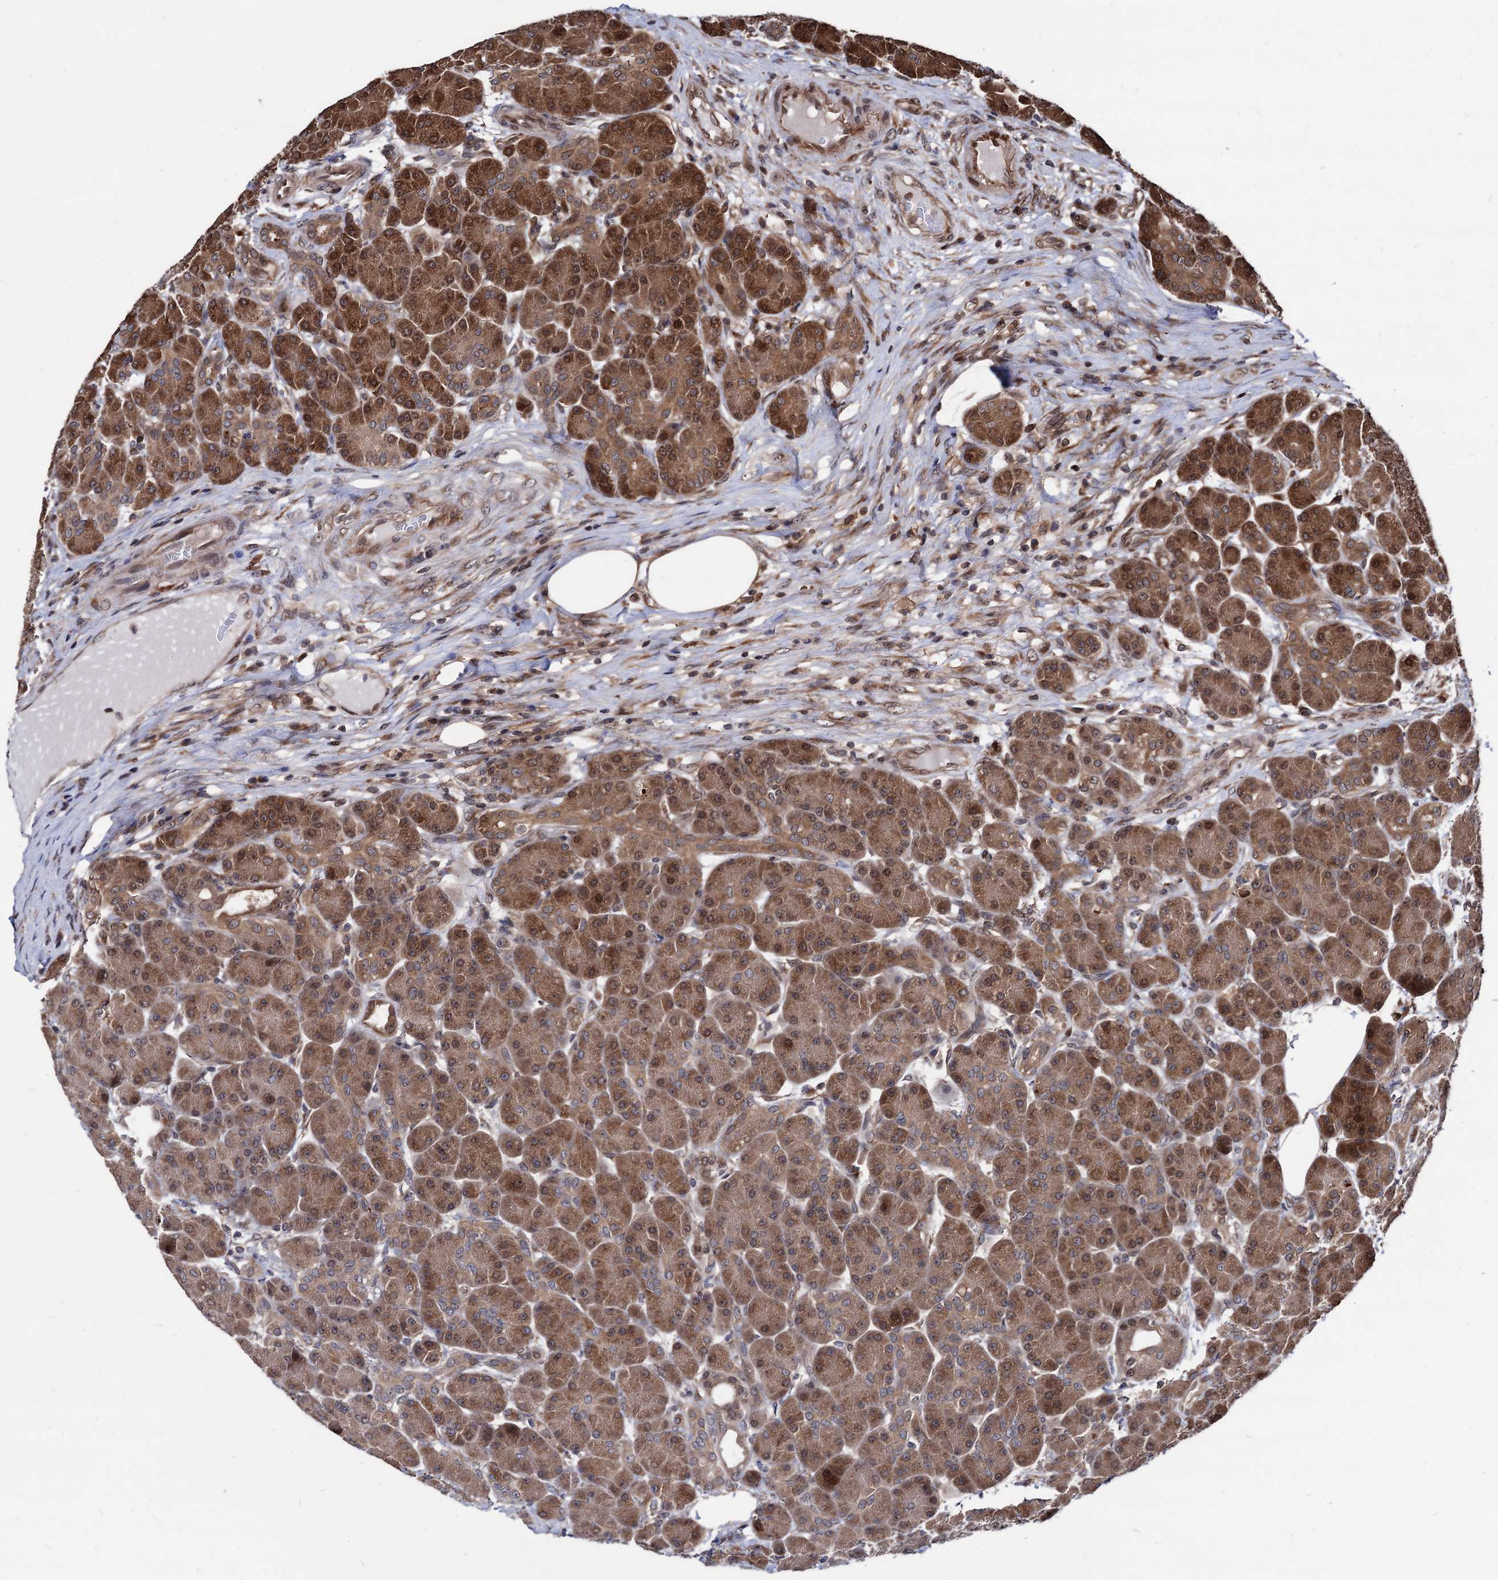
{"staining": {"intensity": "strong", "quantity": ">75%", "location": "cytoplasmic/membranous,nuclear"}, "tissue": "pancreas", "cell_type": "Exocrine glandular cells", "image_type": "normal", "snomed": [{"axis": "morphology", "description": "Normal tissue, NOS"}, {"axis": "topography", "description": "Pancreas"}], "caption": "IHC (DAB) staining of normal human pancreas displays strong cytoplasmic/membranous,nuclear protein expression in approximately >75% of exocrine glandular cells.", "gene": "ANKRD12", "patient": {"sex": "male", "age": 63}}